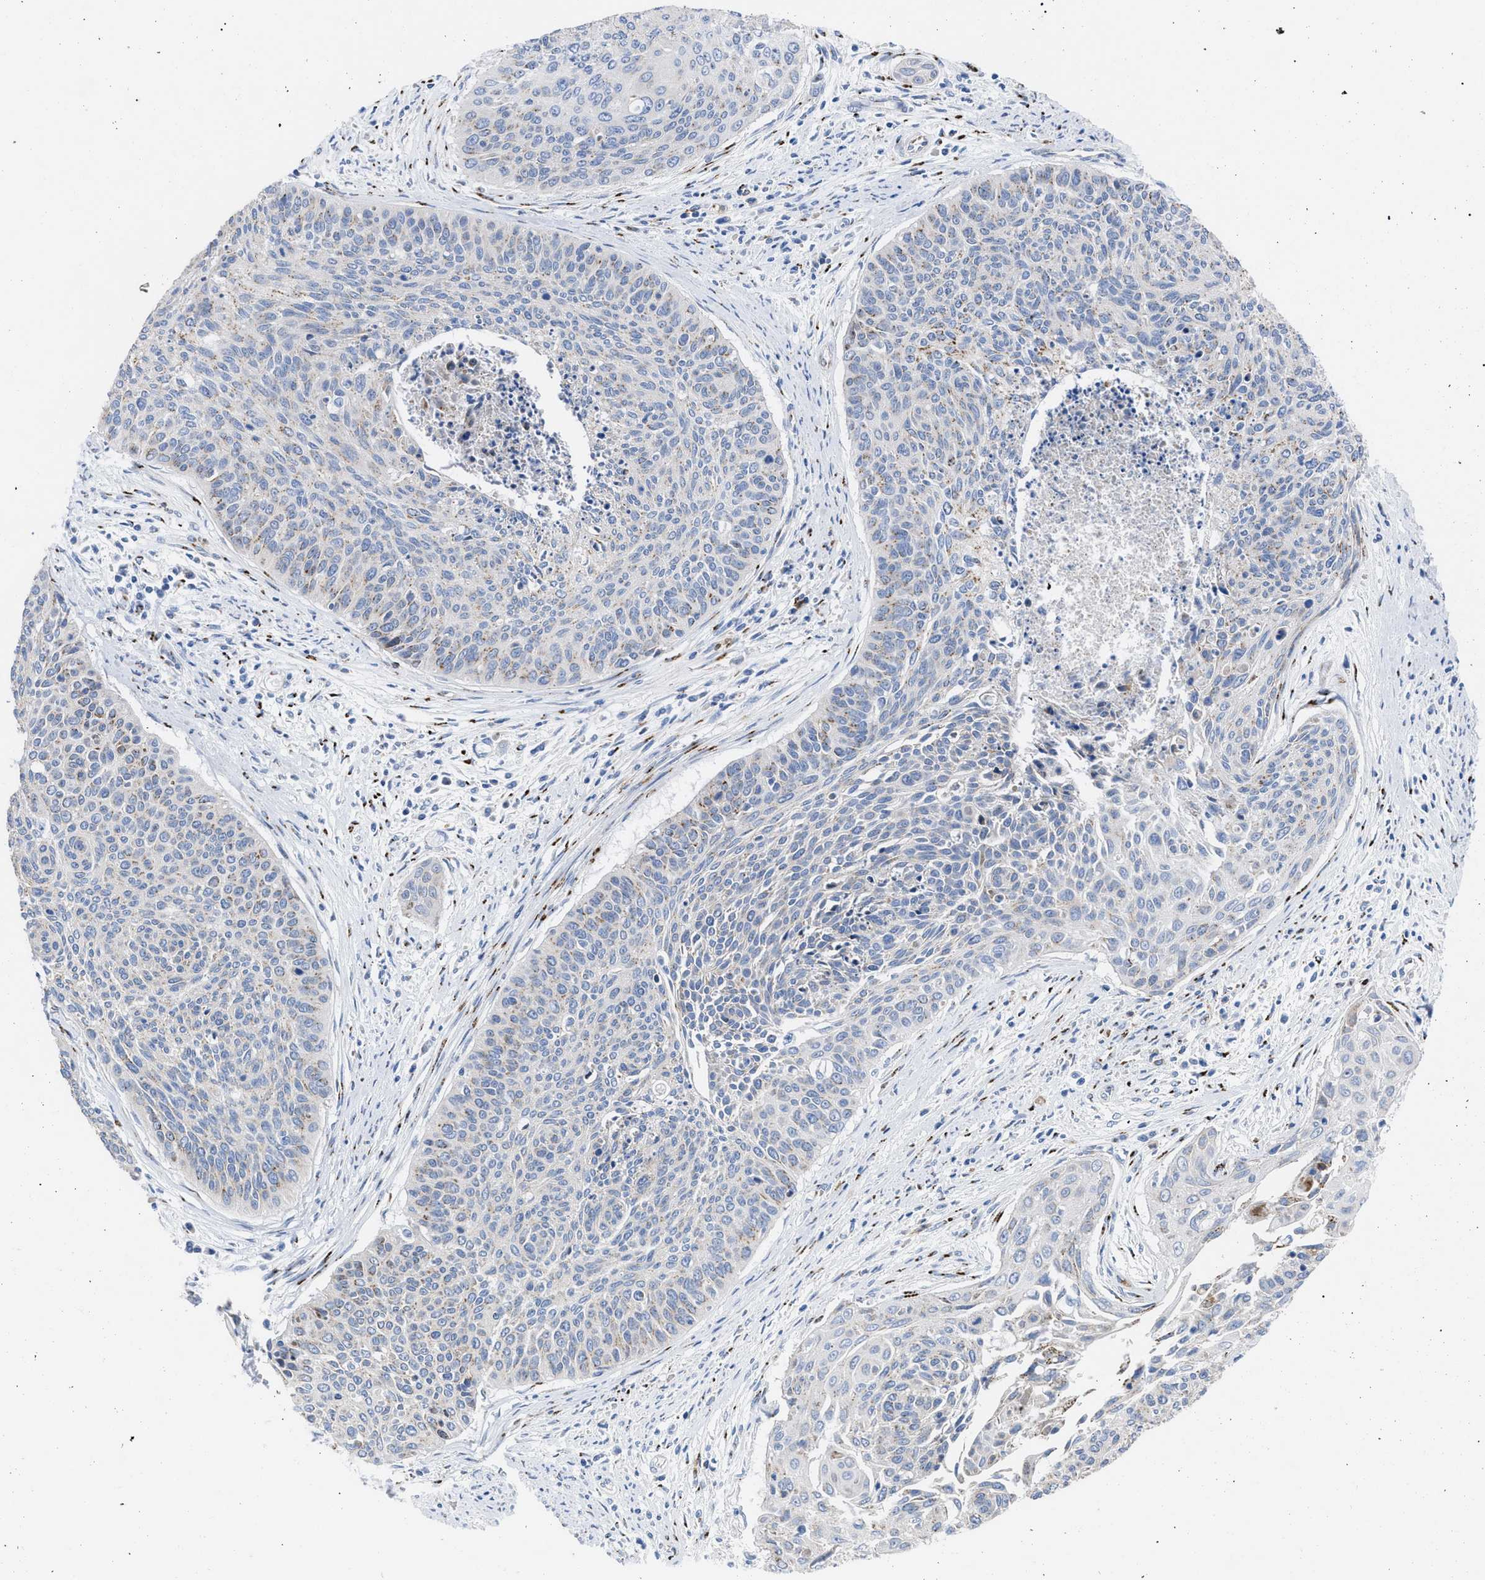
{"staining": {"intensity": "moderate", "quantity": "25%-75%", "location": "cytoplasmic/membranous"}, "tissue": "cervical cancer", "cell_type": "Tumor cells", "image_type": "cancer", "snomed": [{"axis": "morphology", "description": "Squamous cell carcinoma, NOS"}, {"axis": "topography", "description": "Cervix"}], "caption": "Cervical squamous cell carcinoma stained with immunohistochemistry (IHC) reveals moderate cytoplasmic/membranous staining in about 25%-75% of tumor cells.", "gene": "TMEM17", "patient": {"sex": "female", "age": 55}}